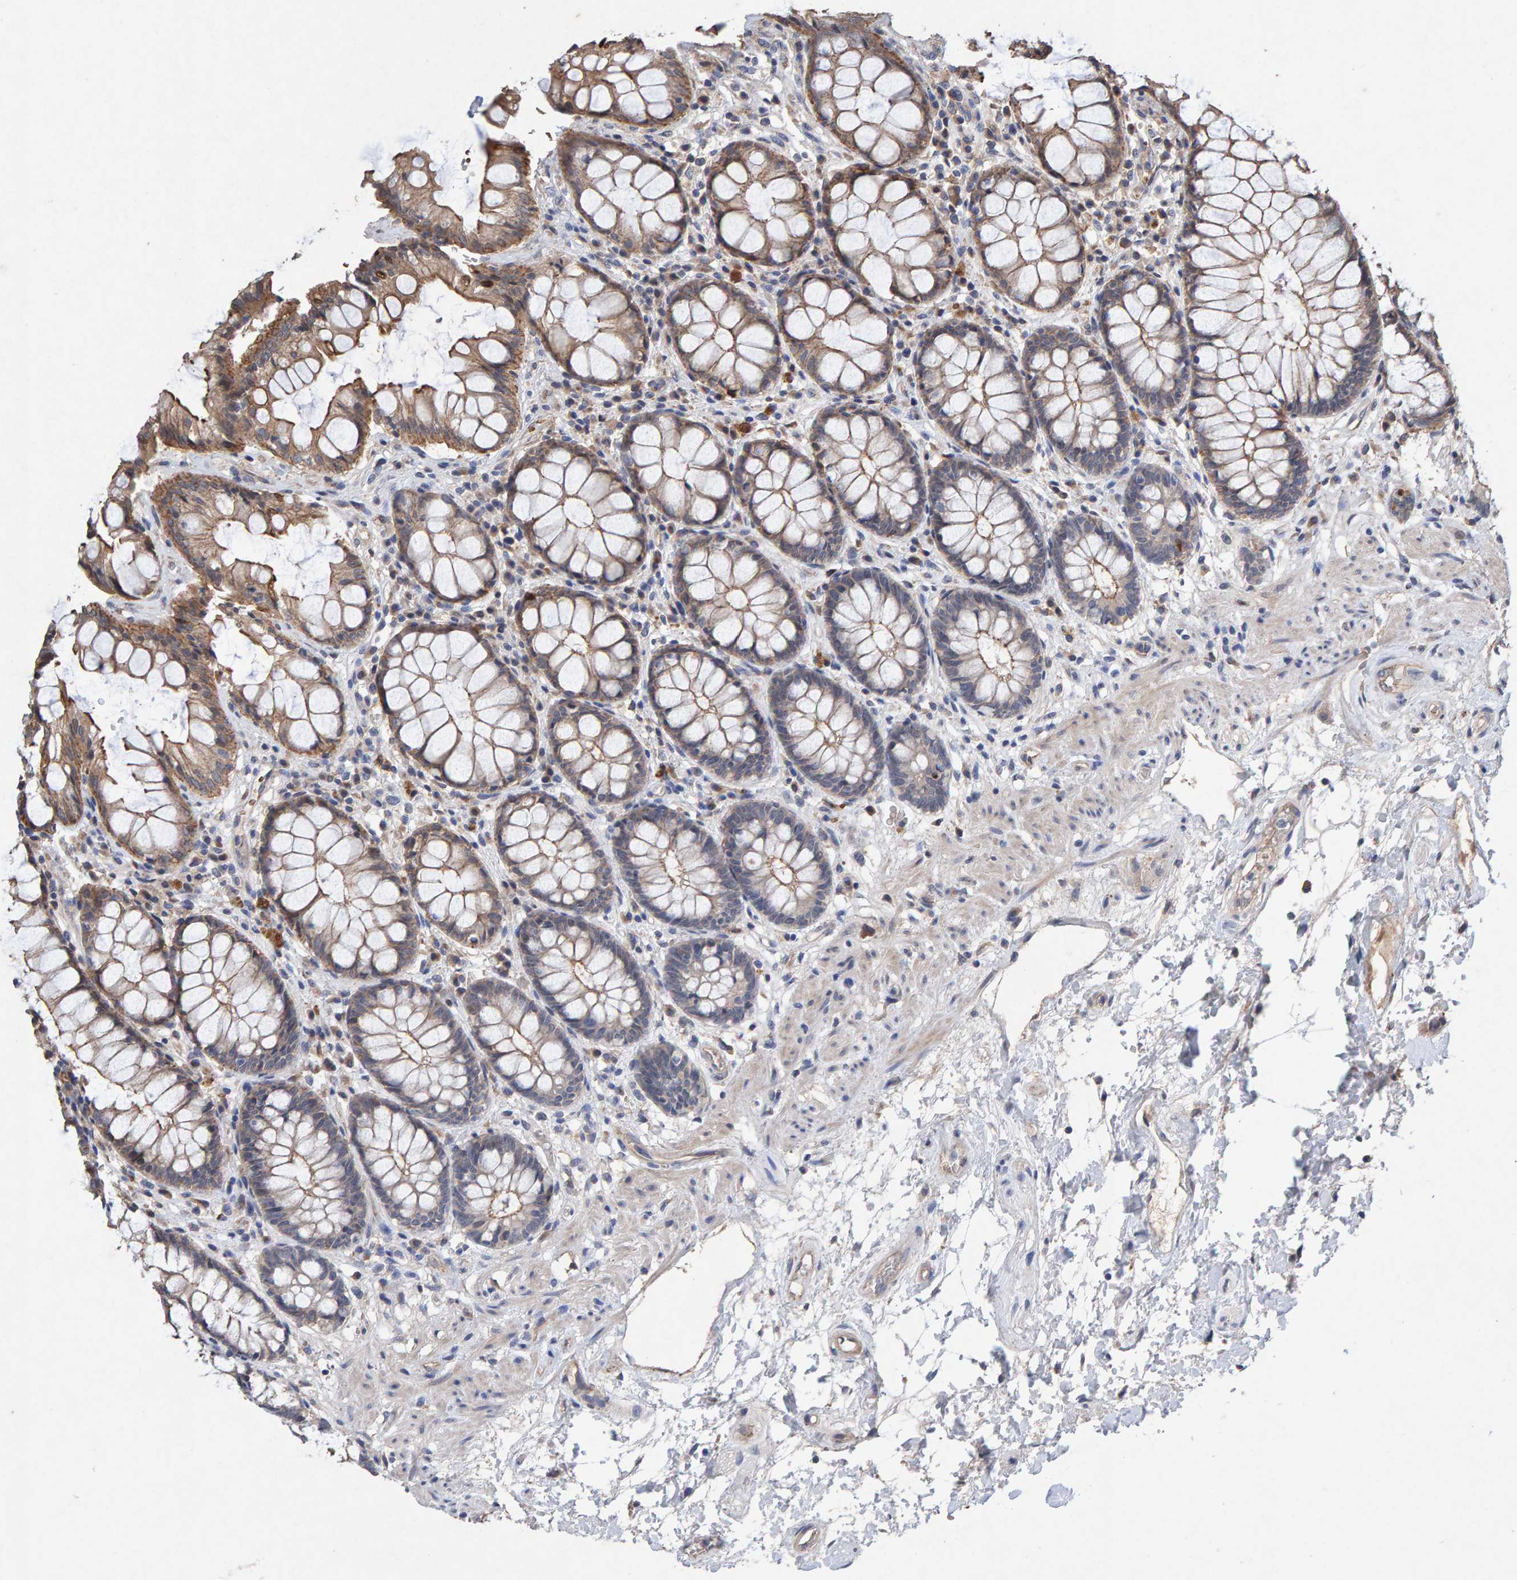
{"staining": {"intensity": "moderate", "quantity": "25%-75%", "location": "cytoplasmic/membranous"}, "tissue": "rectum", "cell_type": "Glandular cells", "image_type": "normal", "snomed": [{"axis": "morphology", "description": "Normal tissue, NOS"}, {"axis": "topography", "description": "Rectum"}], "caption": "Immunohistochemistry (IHC) (DAB (3,3'-diaminobenzidine)) staining of normal human rectum reveals moderate cytoplasmic/membranous protein staining in about 25%-75% of glandular cells.", "gene": "EFR3A", "patient": {"sex": "male", "age": 64}}